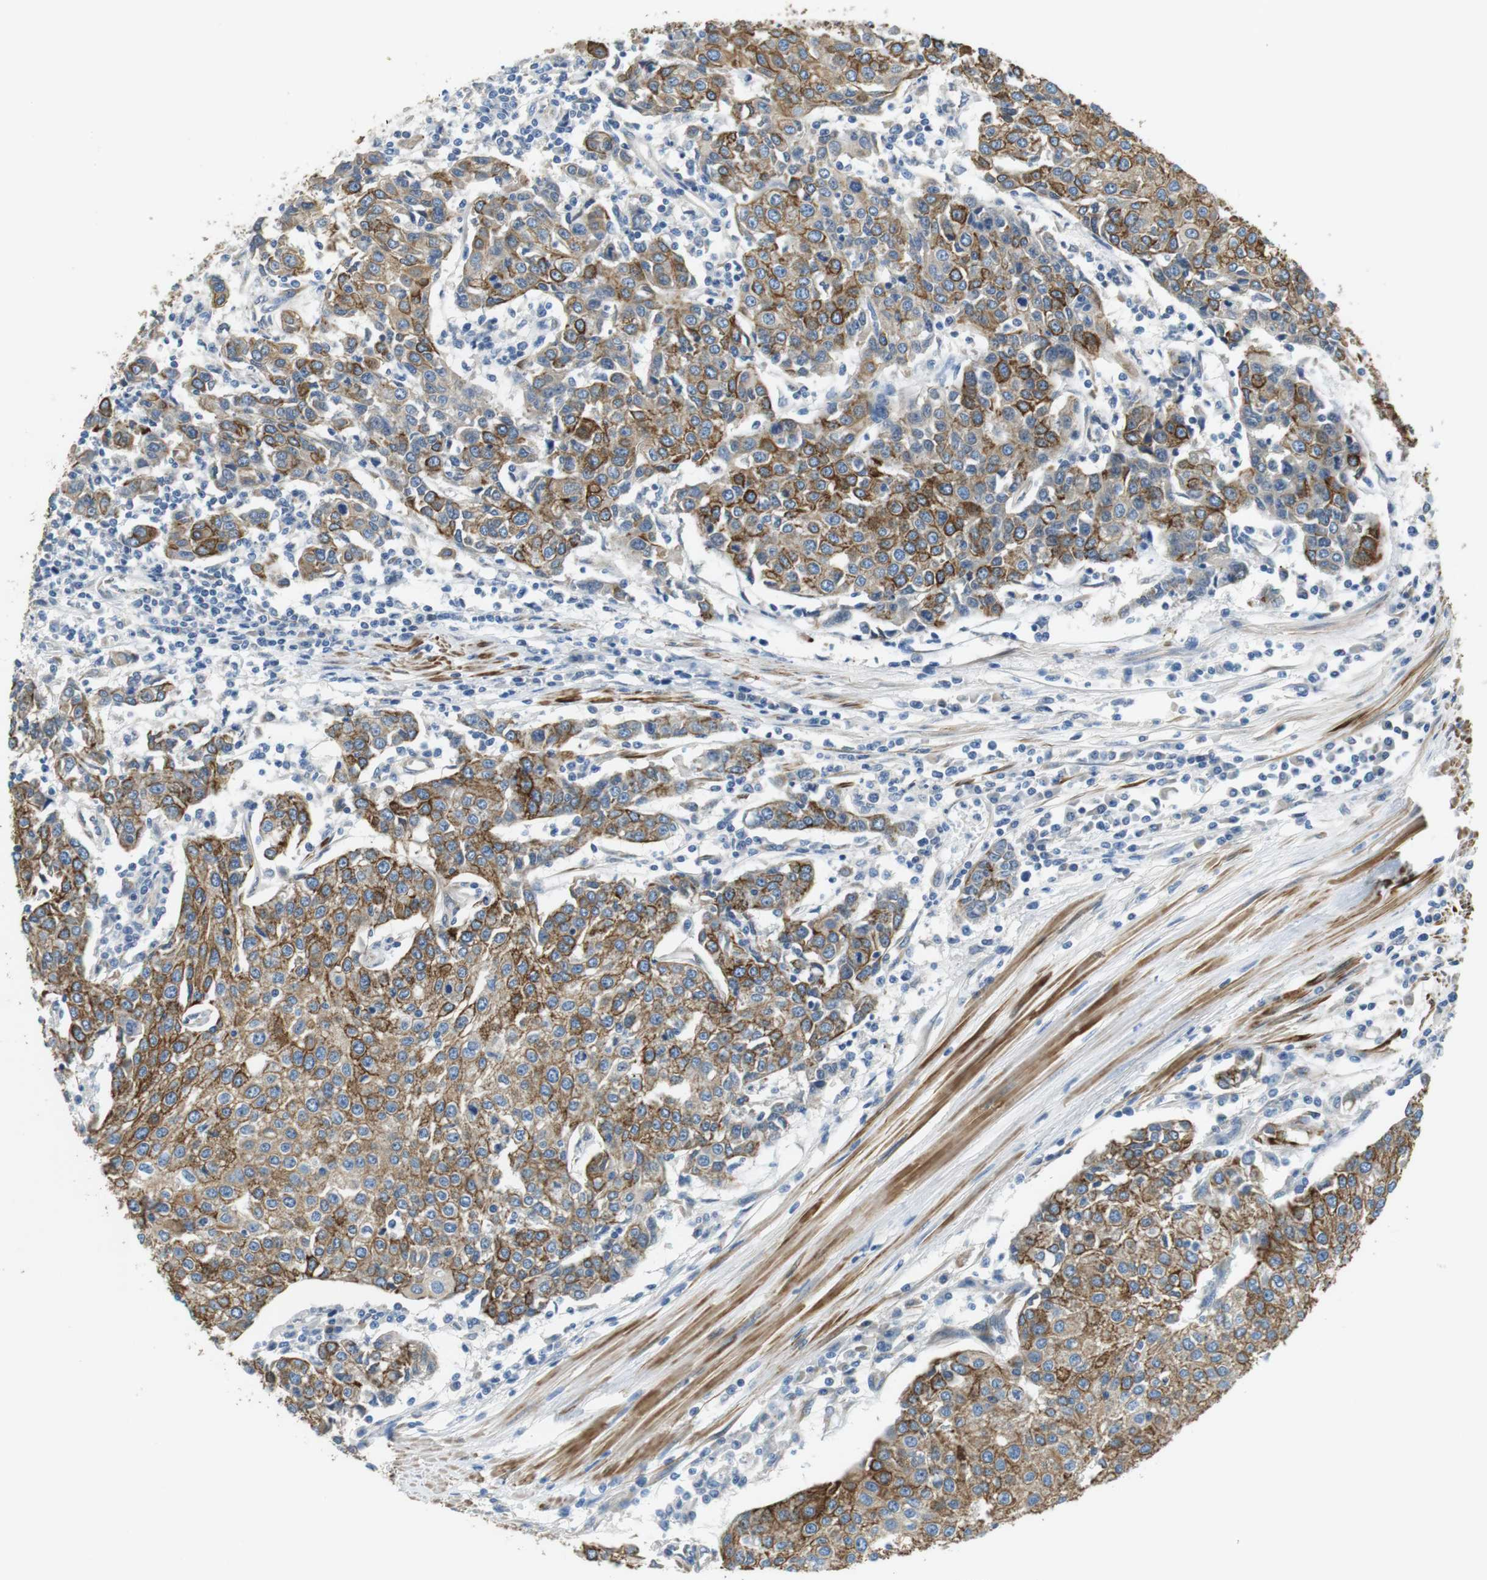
{"staining": {"intensity": "moderate", "quantity": ">75%", "location": "cytoplasmic/membranous"}, "tissue": "urothelial cancer", "cell_type": "Tumor cells", "image_type": "cancer", "snomed": [{"axis": "morphology", "description": "Urothelial carcinoma, High grade"}, {"axis": "topography", "description": "Urinary bladder"}], "caption": "Immunohistochemical staining of urothelial cancer shows medium levels of moderate cytoplasmic/membranous positivity in about >75% of tumor cells. (DAB (3,3'-diaminobenzidine) IHC with brightfield microscopy, high magnification).", "gene": "UNC5CL", "patient": {"sex": "female", "age": 85}}